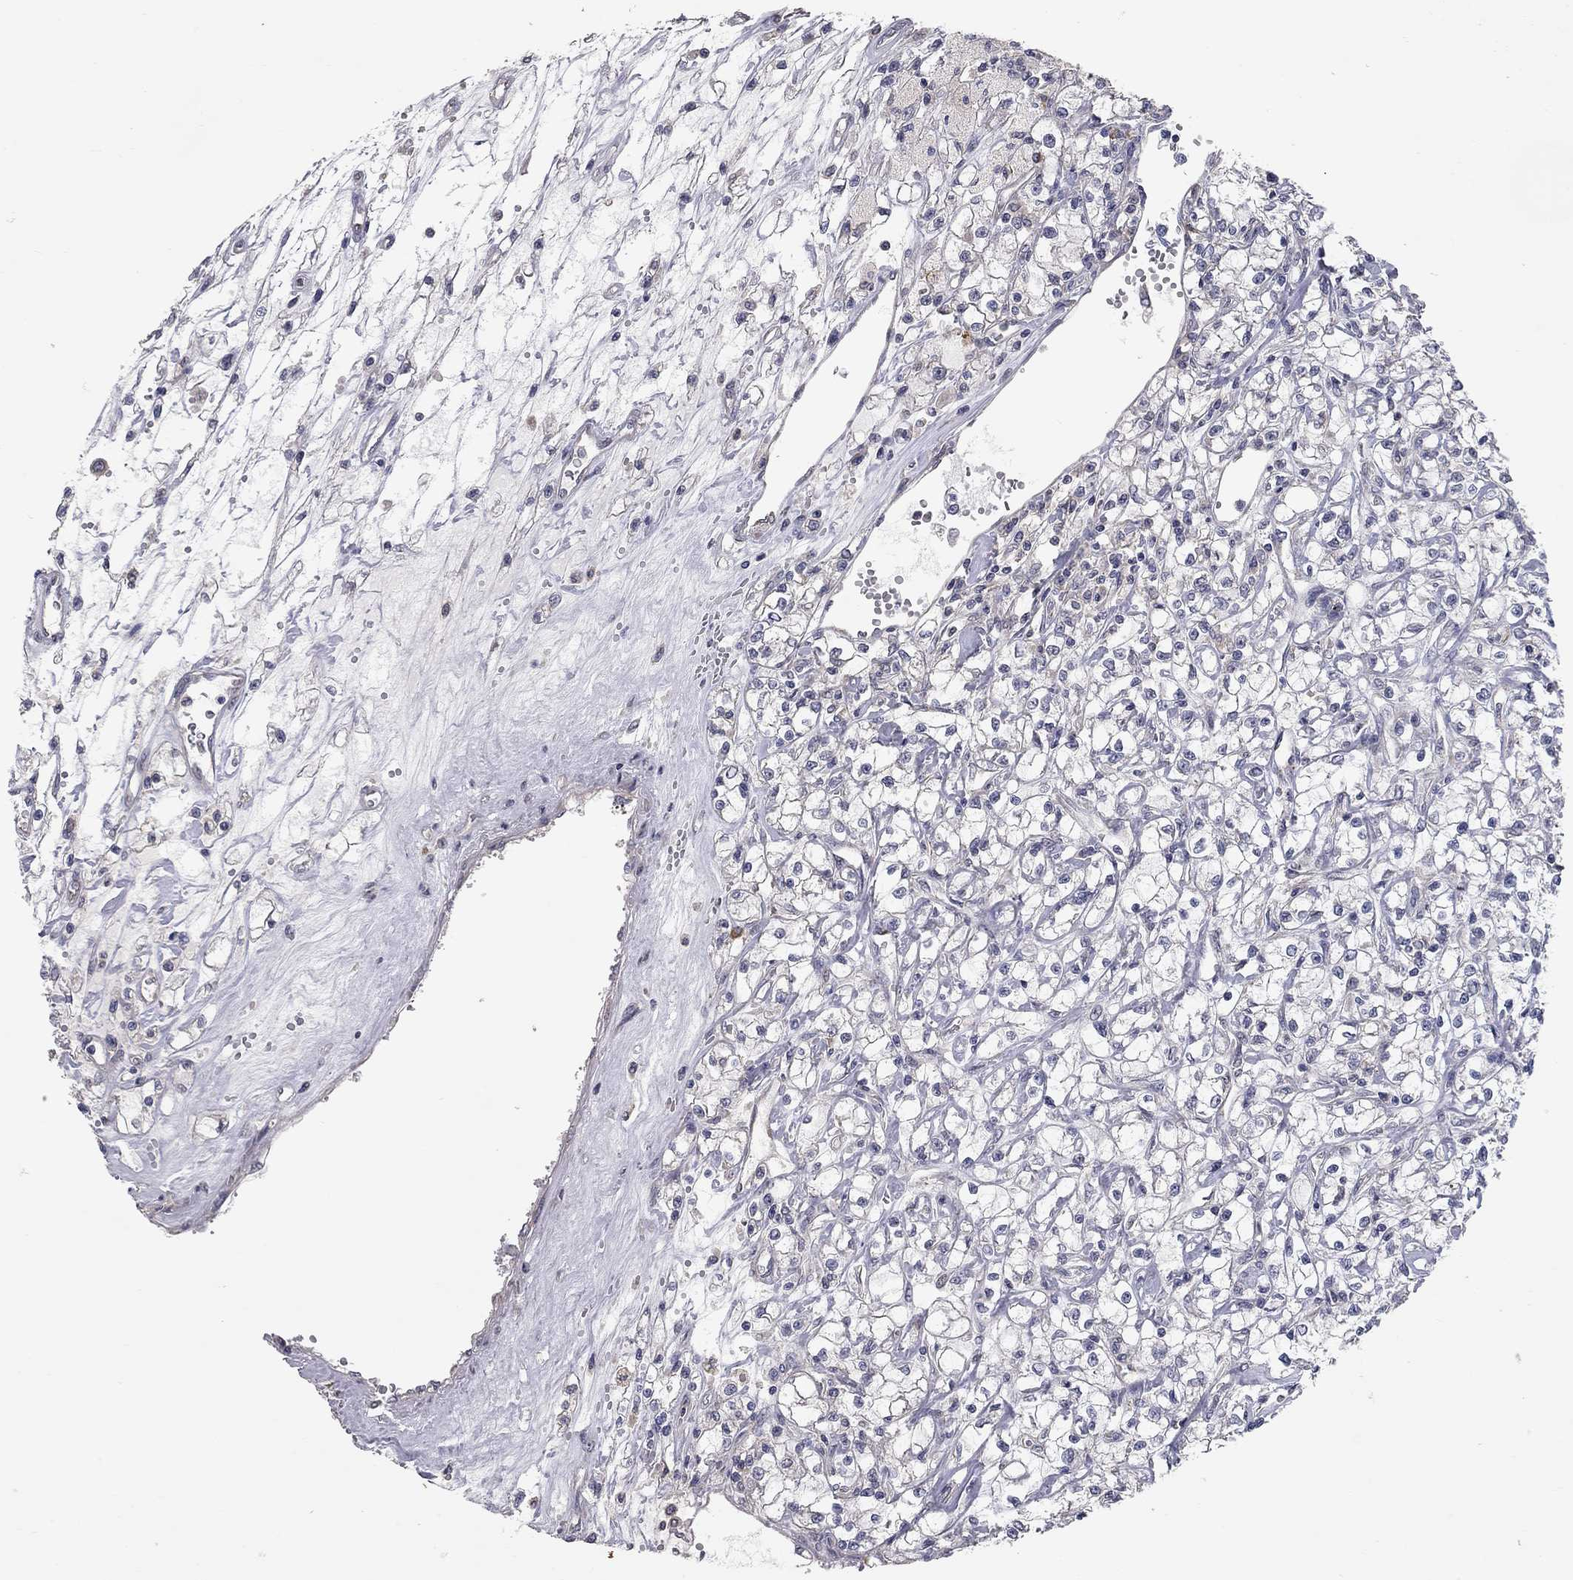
{"staining": {"intensity": "negative", "quantity": "none", "location": "none"}, "tissue": "renal cancer", "cell_type": "Tumor cells", "image_type": "cancer", "snomed": [{"axis": "morphology", "description": "Adenocarcinoma, NOS"}, {"axis": "topography", "description": "Kidney"}], "caption": "The micrograph reveals no significant positivity in tumor cells of adenocarcinoma (renal).", "gene": "XAGE2", "patient": {"sex": "female", "age": 59}}